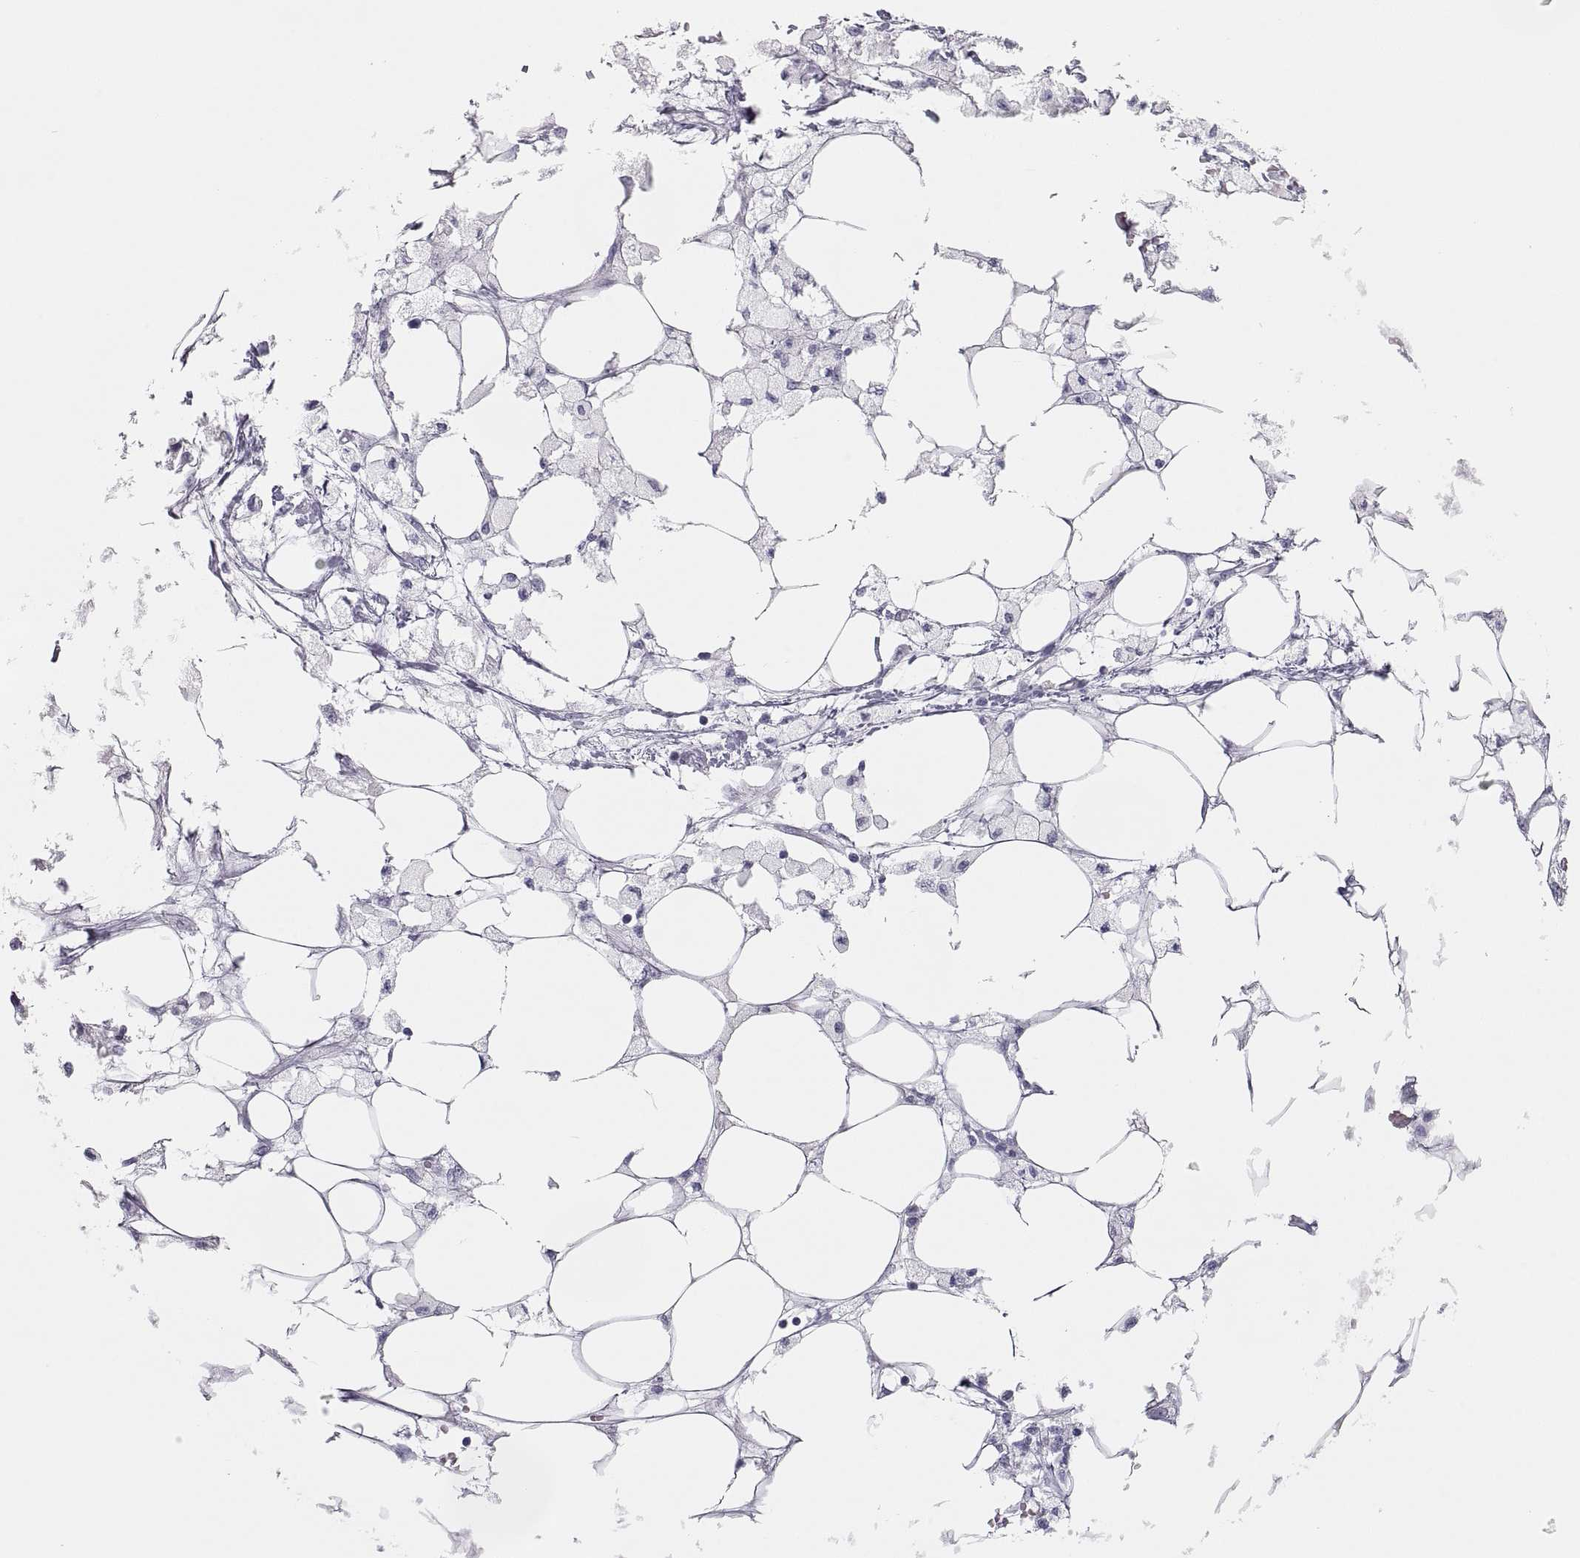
{"staining": {"intensity": "negative", "quantity": "none", "location": "none"}, "tissue": "endometrial cancer", "cell_type": "Tumor cells", "image_type": "cancer", "snomed": [{"axis": "morphology", "description": "Adenocarcinoma, NOS"}, {"axis": "morphology", "description": "Adenocarcinoma, metastatic, NOS"}, {"axis": "topography", "description": "Adipose tissue"}, {"axis": "topography", "description": "Endometrium"}], "caption": "Human metastatic adenocarcinoma (endometrial) stained for a protein using immunohistochemistry exhibits no expression in tumor cells.", "gene": "MAGEB2", "patient": {"sex": "female", "age": 67}}